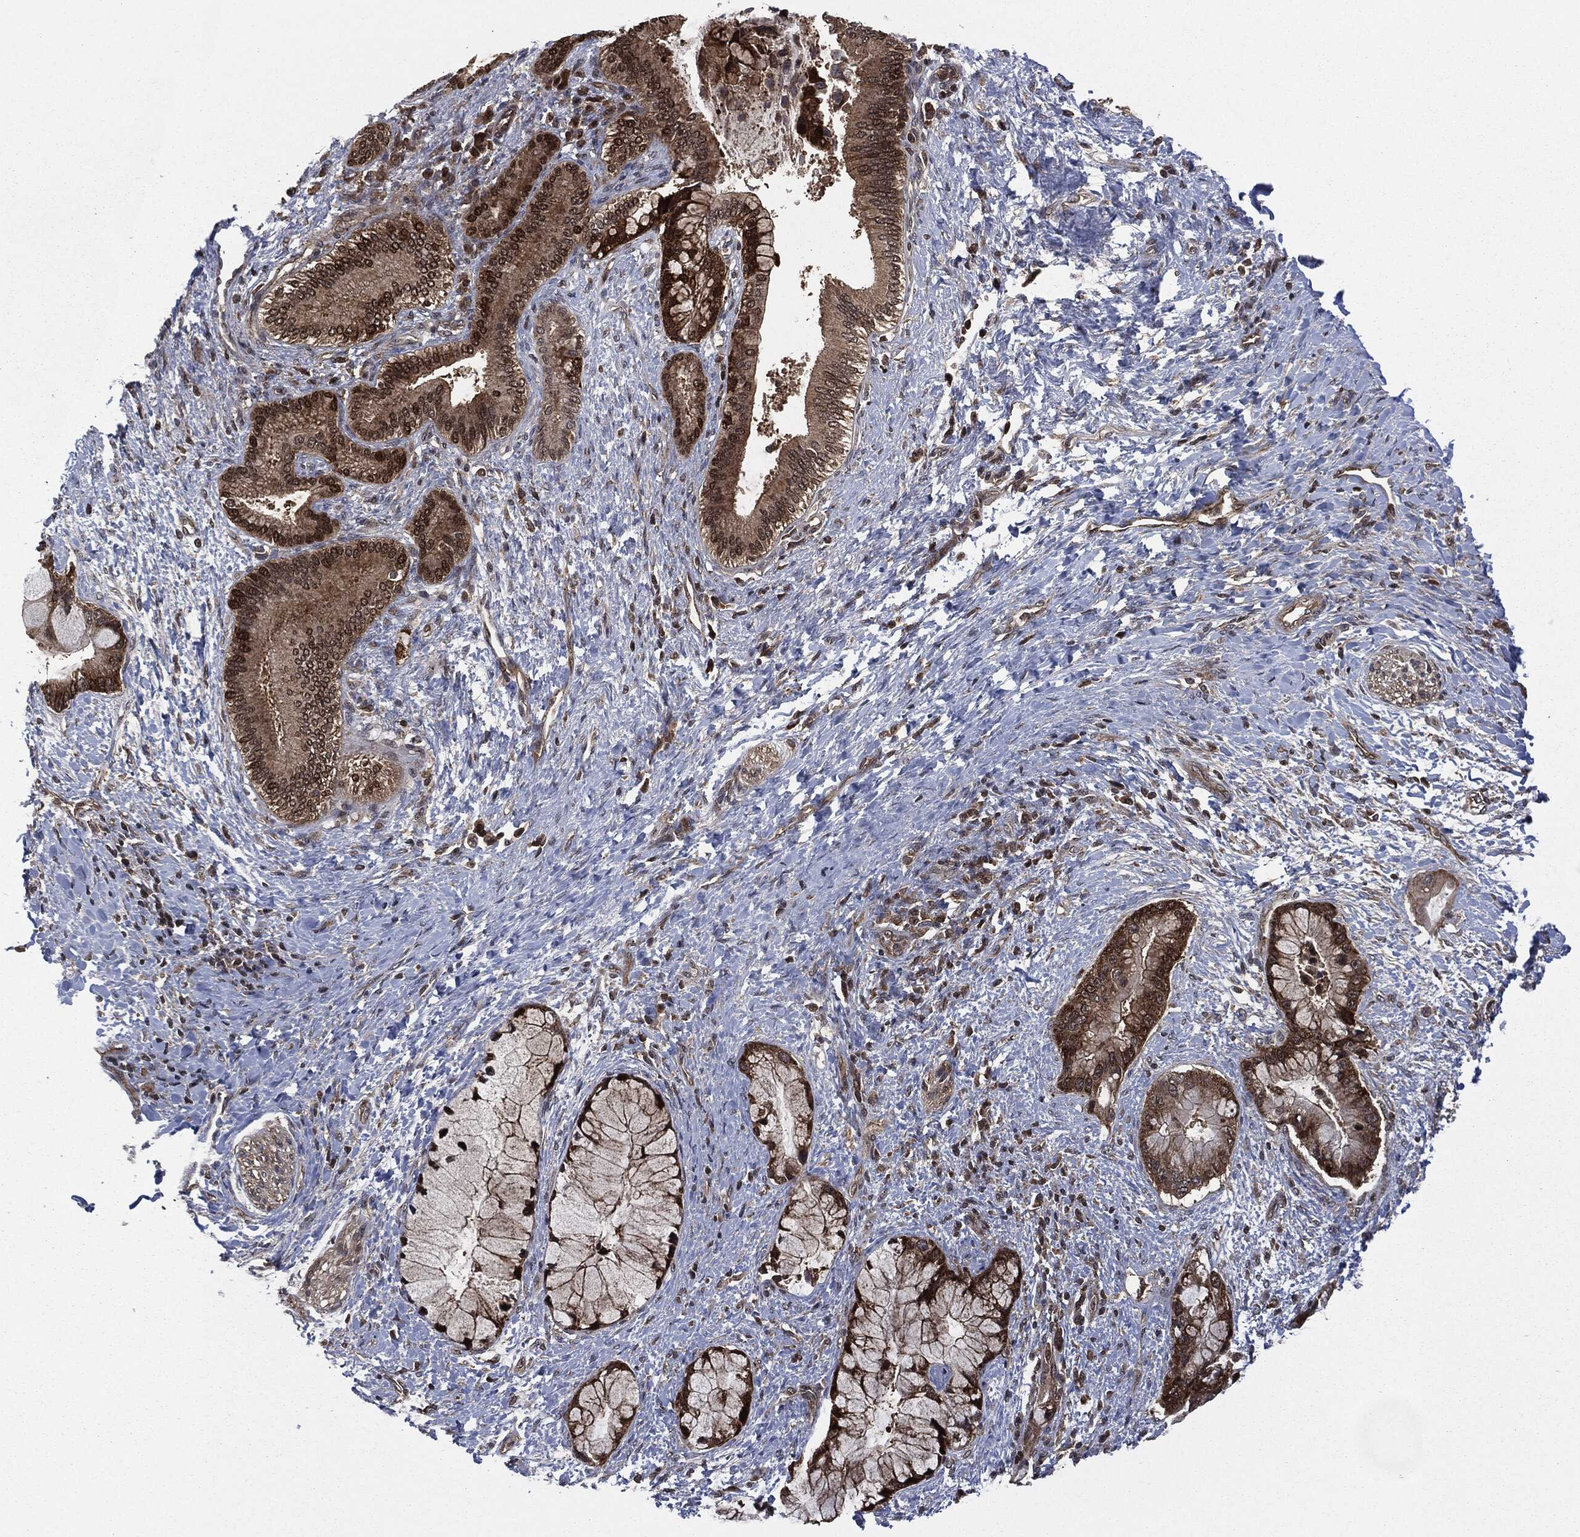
{"staining": {"intensity": "moderate", "quantity": ">75%", "location": "cytoplasmic/membranous,nuclear"}, "tissue": "liver cancer", "cell_type": "Tumor cells", "image_type": "cancer", "snomed": [{"axis": "morphology", "description": "Normal tissue, NOS"}, {"axis": "morphology", "description": "Cholangiocarcinoma"}, {"axis": "topography", "description": "Liver"}, {"axis": "topography", "description": "Peripheral nerve tissue"}], "caption": "Immunohistochemistry histopathology image of neoplastic tissue: human cholangiocarcinoma (liver) stained using IHC demonstrates medium levels of moderate protein expression localized specifically in the cytoplasmic/membranous and nuclear of tumor cells, appearing as a cytoplasmic/membranous and nuclear brown color.", "gene": "HRAS", "patient": {"sex": "male", "age": 50}}